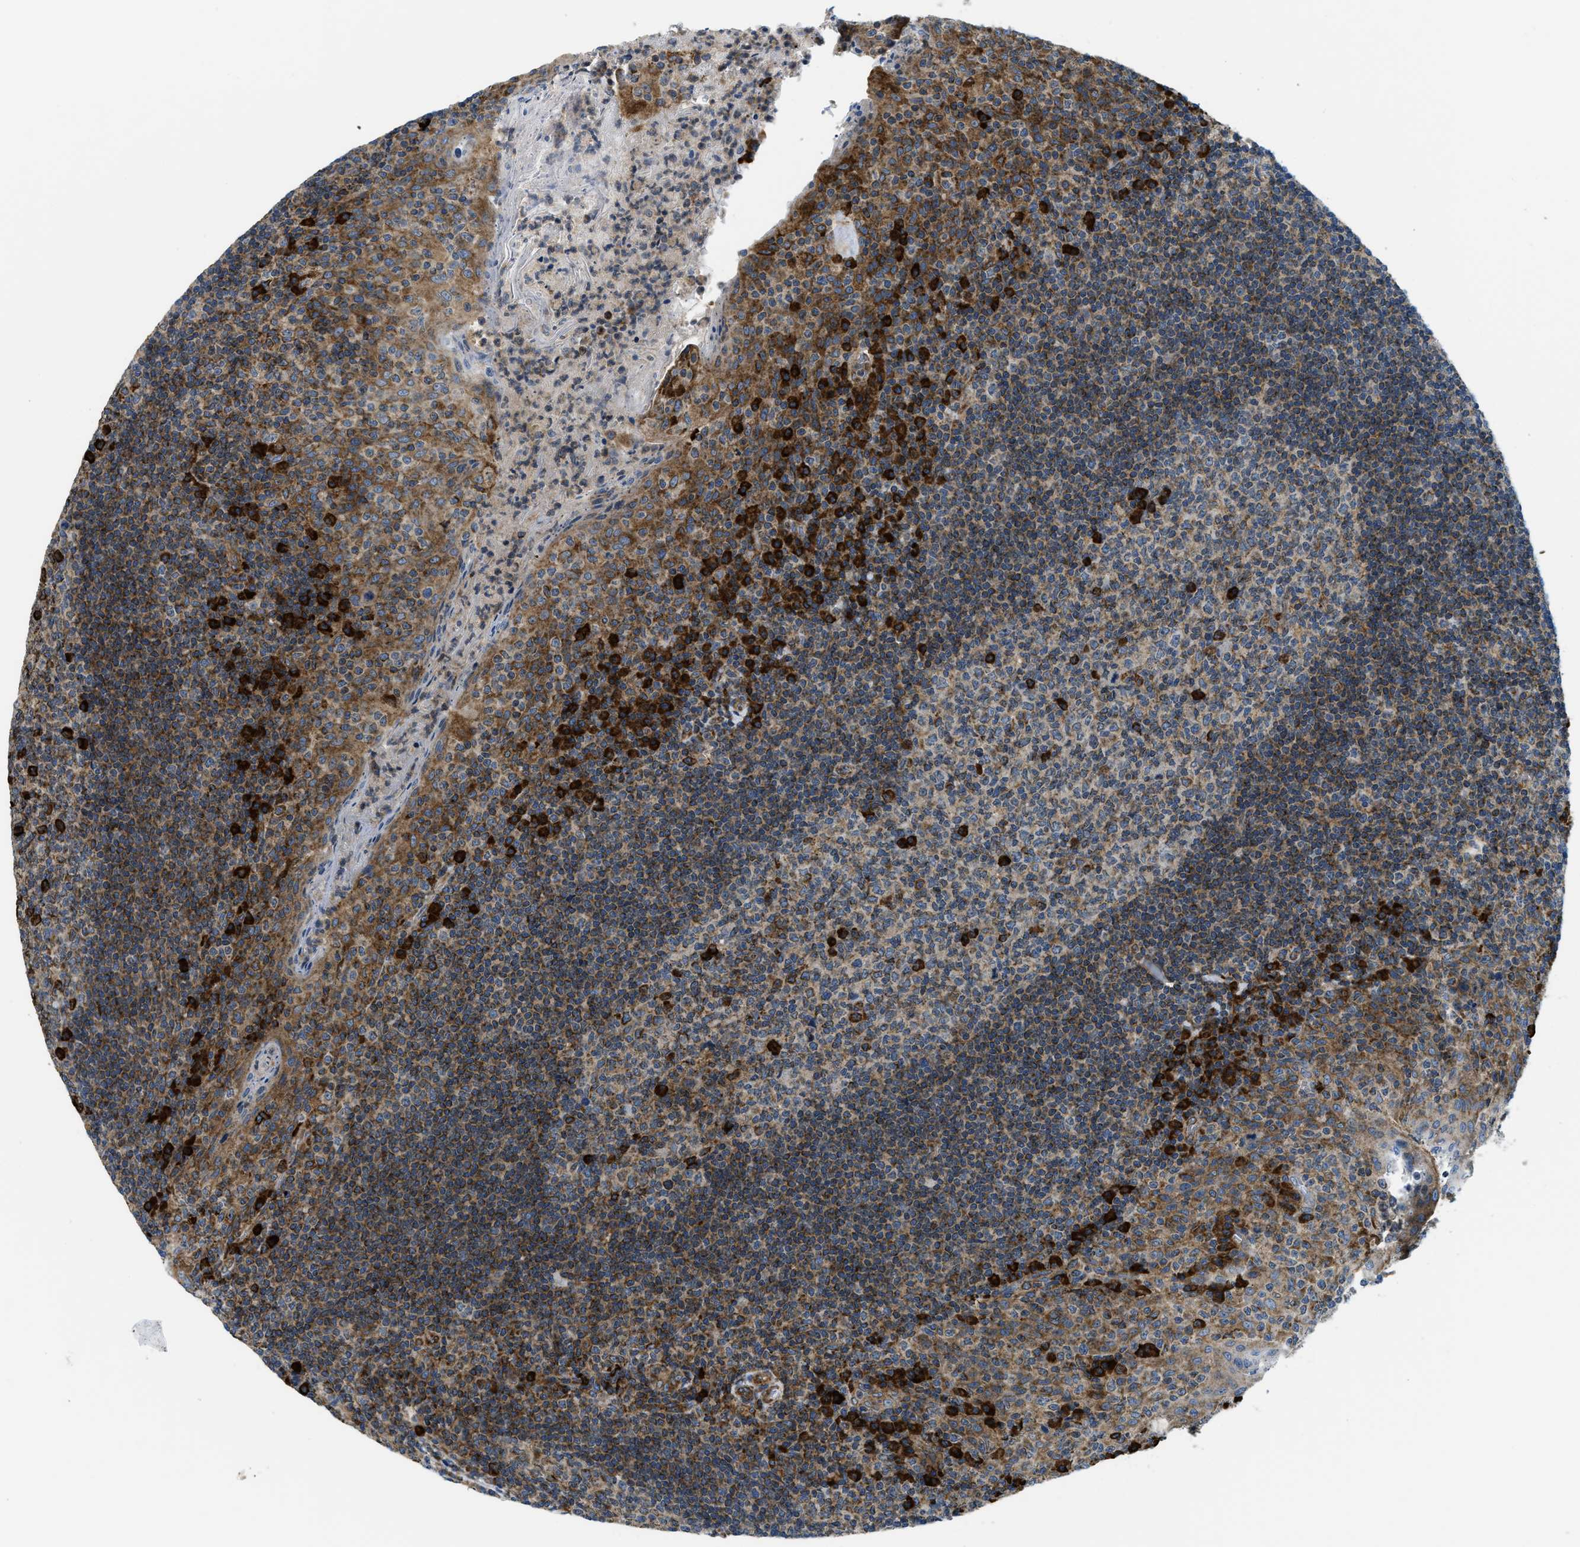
{"staining": {"intensity": "strong", "quantity": "<25%", "location": "cytoplasmic/membranous"}, "tissue": "tonsil", "cell_type": "Germinal center cells", "image_type": "normal", "snomed": [{"axis": "morphology", "description": "Normal tissue, NOS"}, {"axis": "topography", "description": "Tonsil"}], "caption": "The histopathology image displays a brown stain indicating the presence of a protein in the cytoplasmic/membranous of germinal center cells in tonsil.", "gene": "CSPG4", "patient": {"sex": "male", "age": 17}}